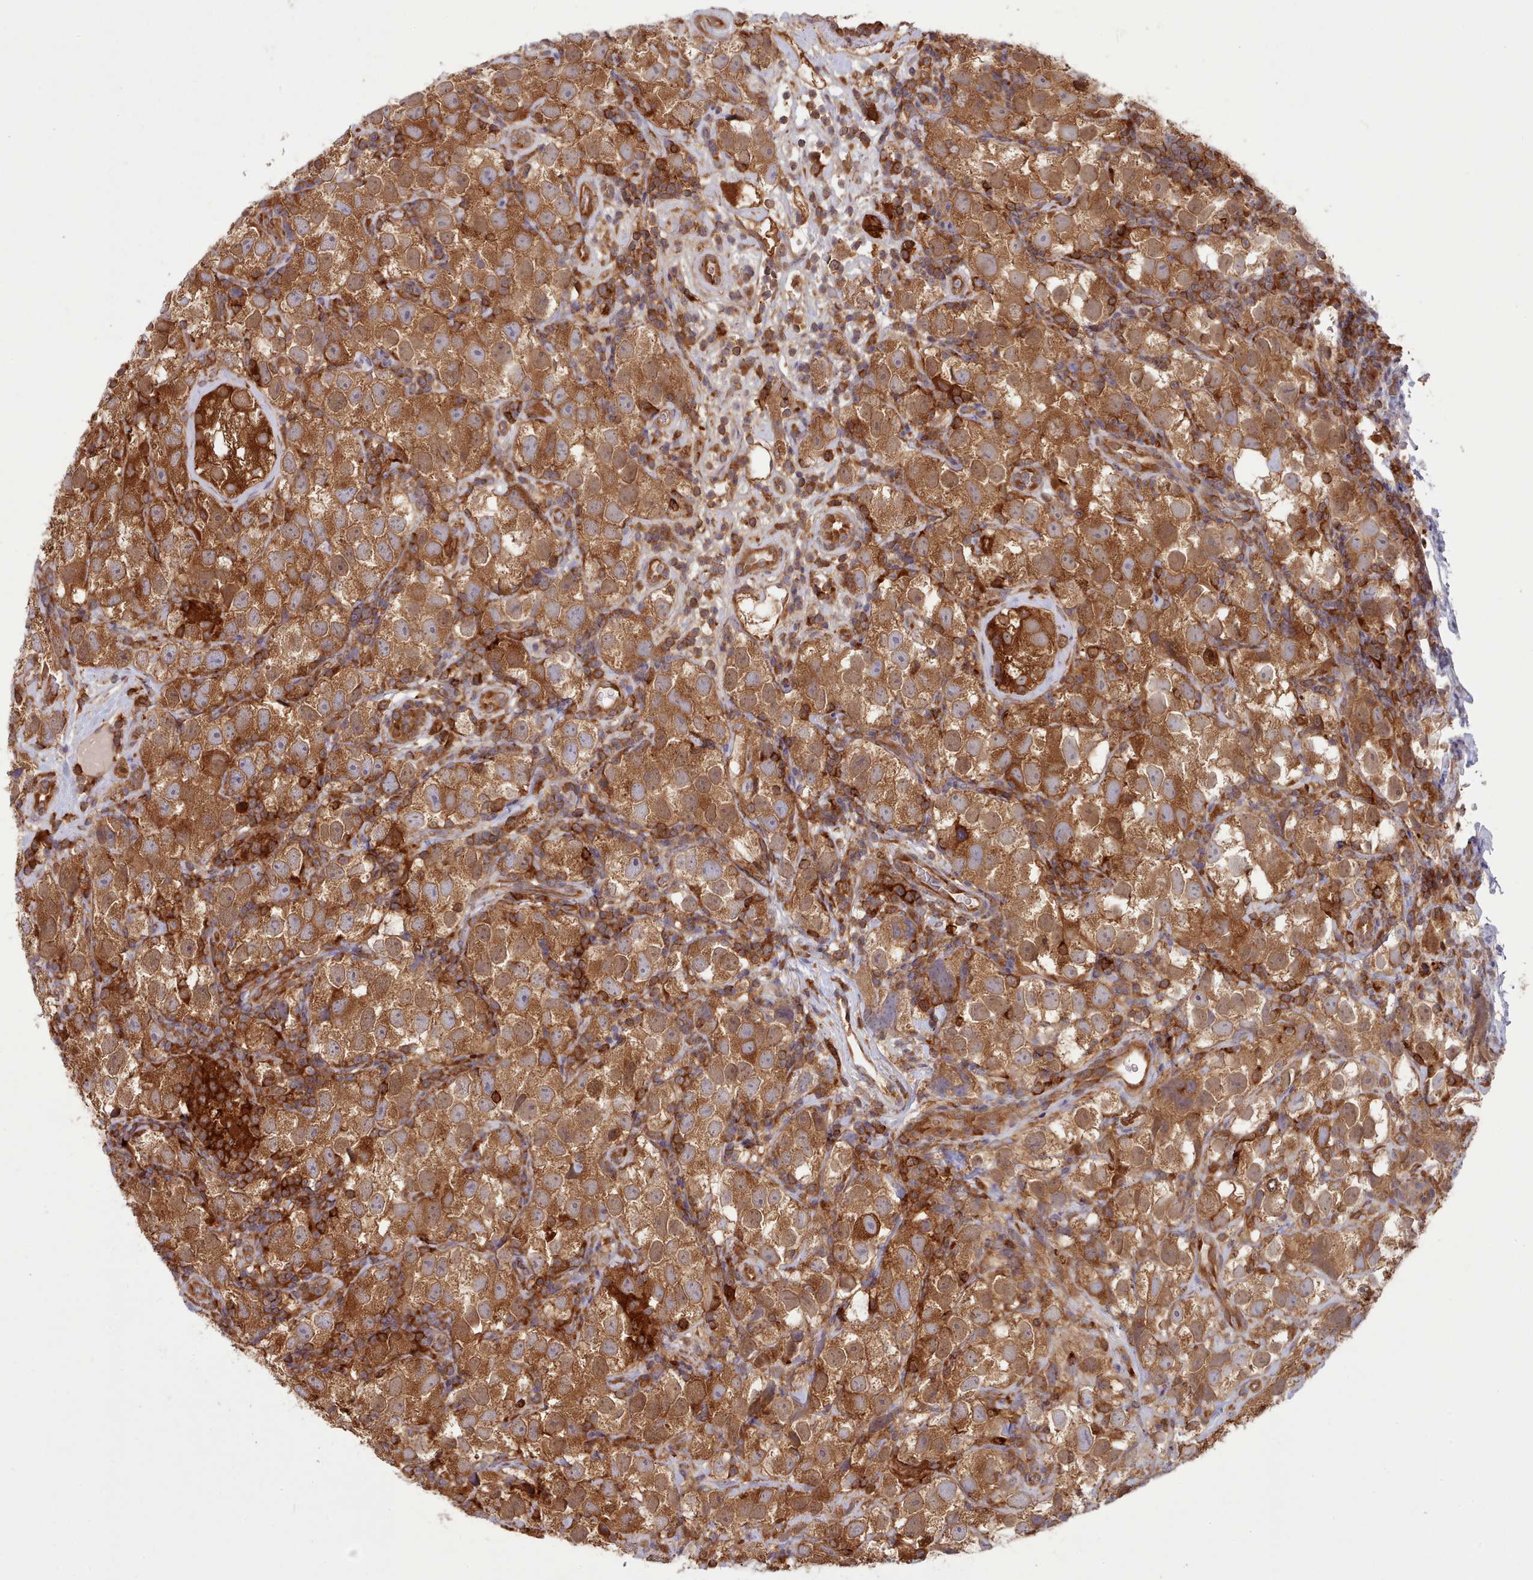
{"staining": {"intensity": "moderate", "quantity": ">75%", "location": "cytoplasmic/membranous"}, "tissue": "testis cancer", "cell_type": "Tumor cells", "image_type": "cancer", "snomed": [{"axis": "morphology", "description": "Seminoma, NOS"}, {"axis": "topography", "description": "Testis"}], "caption": "A brown stain labels moderate cytoplasmic/membranous expression of a protein in seminoma (testis) tumor cells. (brown staining indicates protein expression, while blue staining denotes nuclei).", "gene": "SLC4A9", "patient": {"sex": "male", "age": 26}}